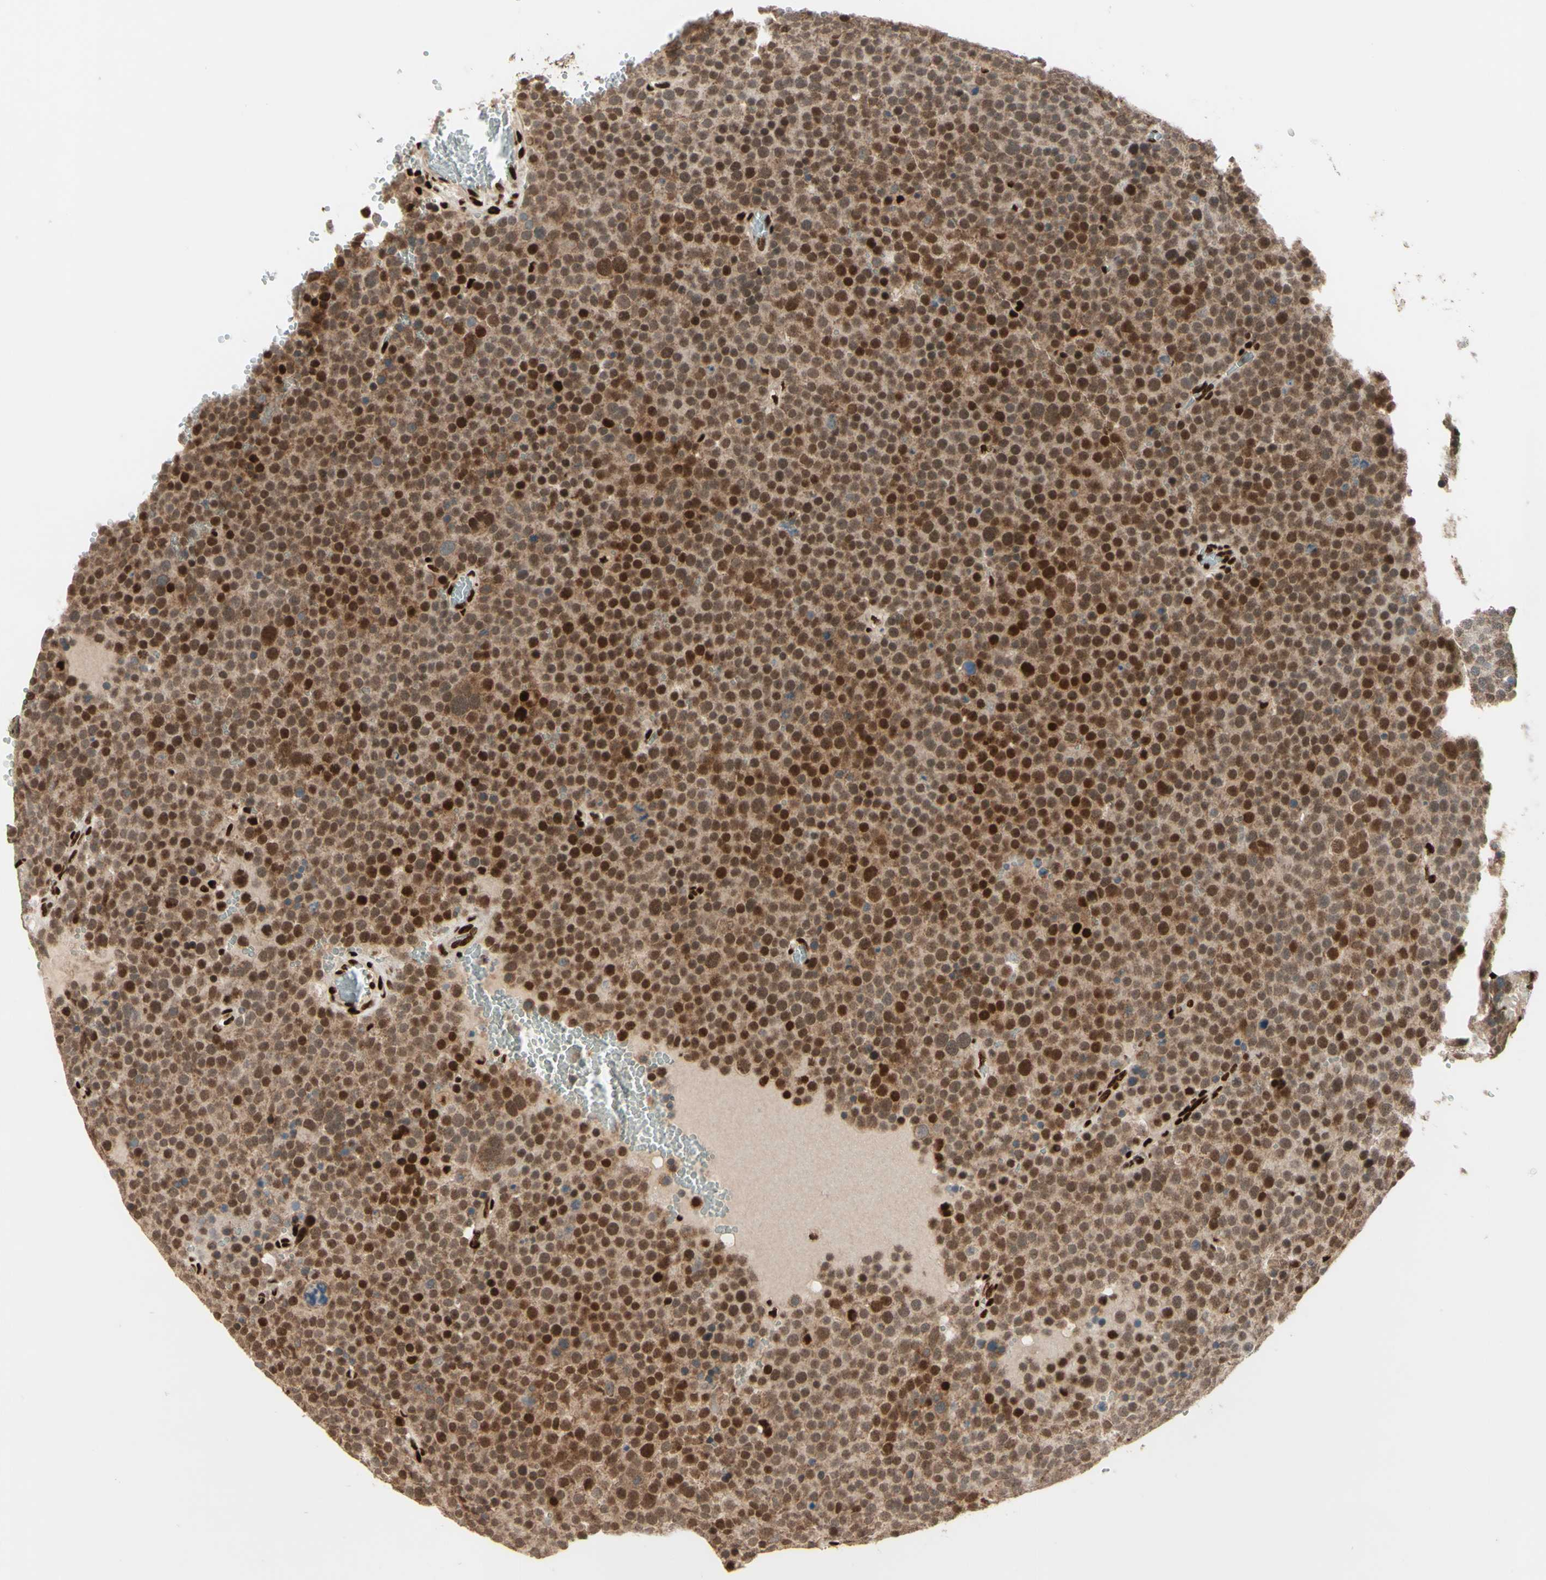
{"staining": {"intensity": "moderate", "quantity": ">75%", "location": "nuclear"}, "tissue": "testis cancer", "cell_type": "Tumor cells", "image_type": "cancer", "snomed": [{"axis": "morphology", "description": "Seminoma, NOS"}, {"axis": "topography", "description": "Testis"}], "caption": "Immunohistochemistry of seminoma (testis) shows medium levels of moderate nuclear expression in about >75% of tumor cells. Nuclei are stained in blue.", "gene": "NR3C1", "patient": {"sex": "male", "age": 71}}